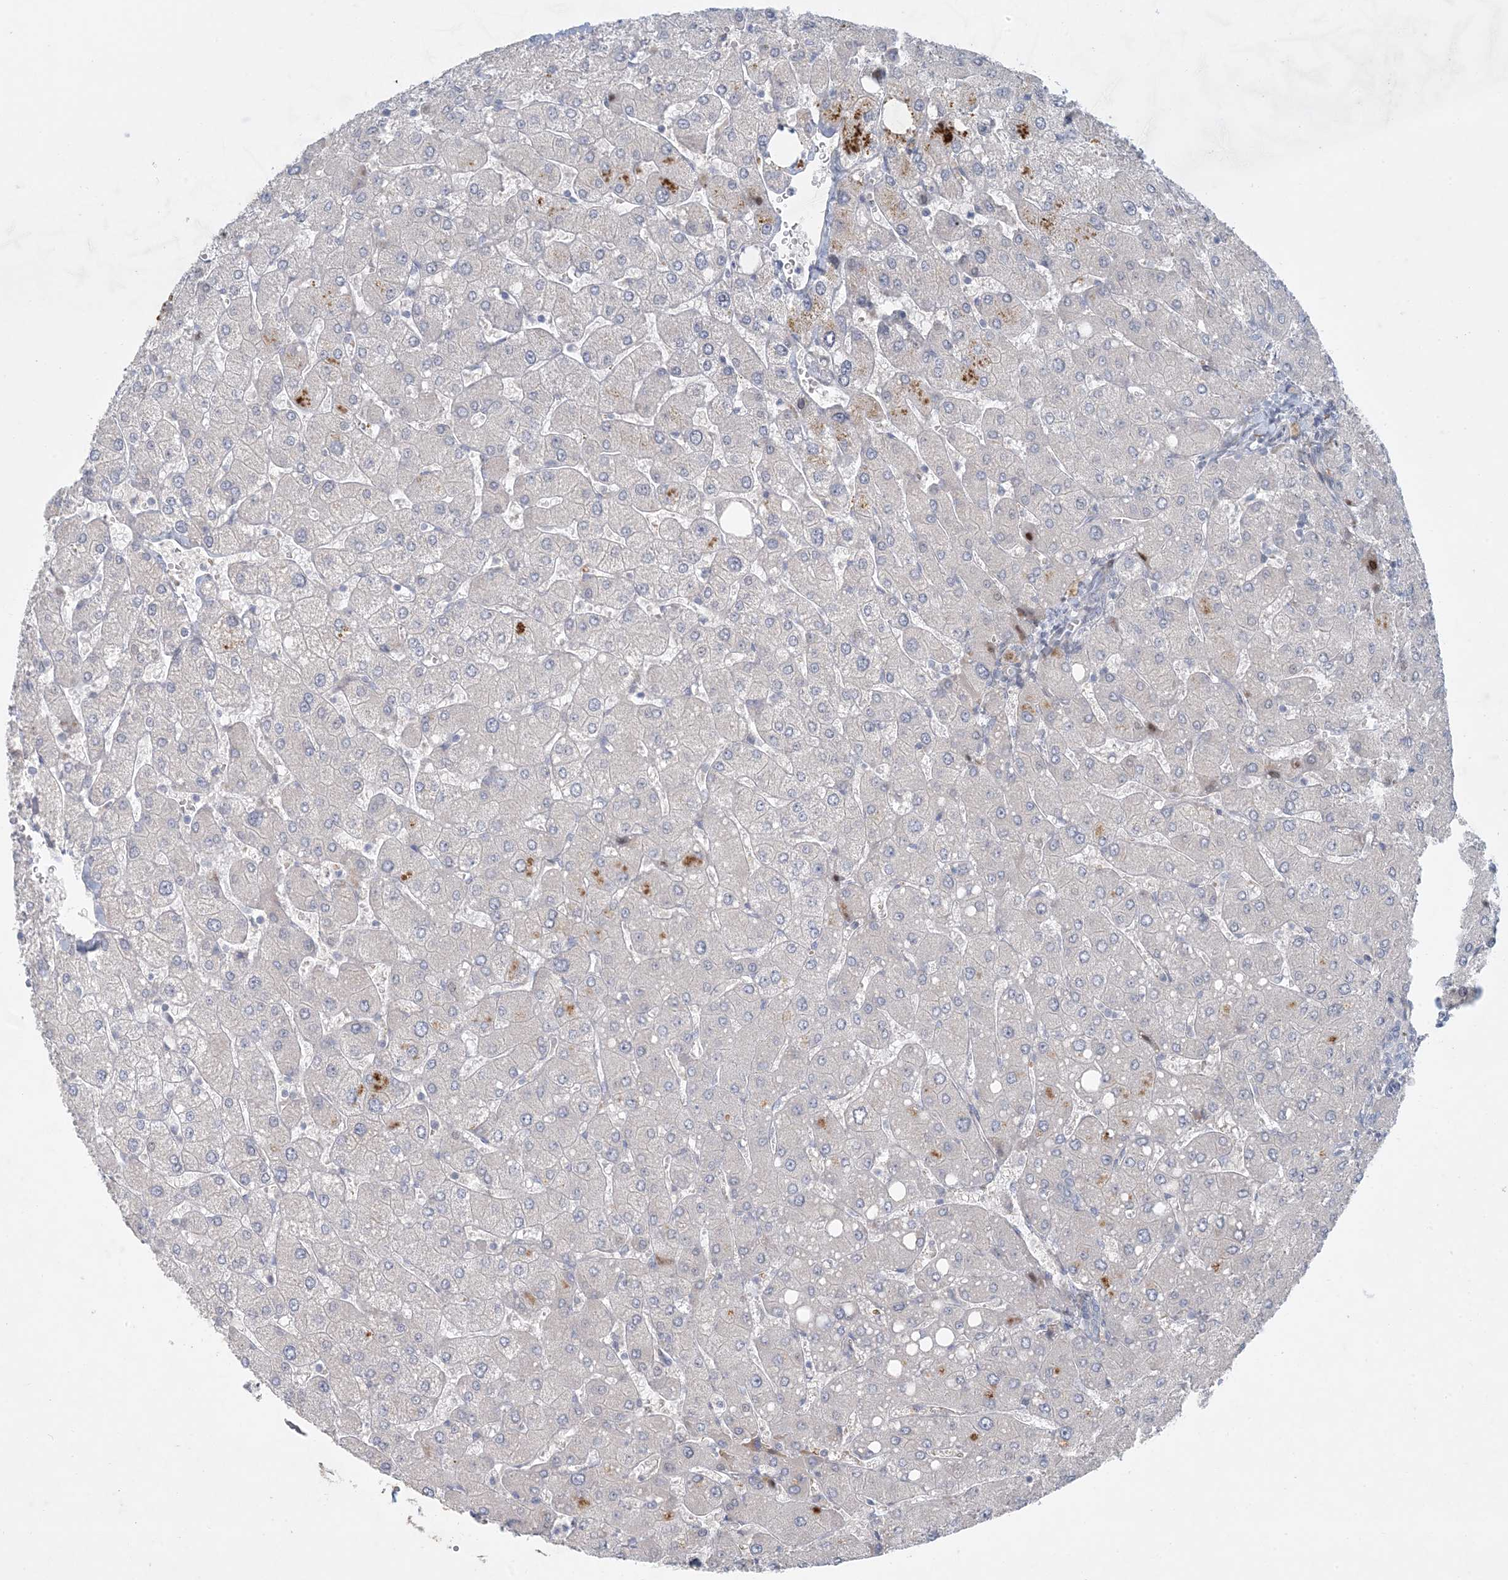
{"staining": {"intensity": "negative", "quantity": "none", "location": "none"}, "tissue": "liver", "cell_type": "Cholangiocytes", "image_type": "normal", "snomed": [{"axis": "morphology", "description": "Normal tissue, NOS"}, {"axis": "topography", "description": "Liver"}], "caption": "Immunohistochemical staining of benign human liver exhibits no significant staining in cholangiocytes. (DAB immunohistochemistry (IHC) visualized using brightfield microscopy, high magnification).", "gene": "ZNF385D", "patient": {"sex": "male", "age": 55}}